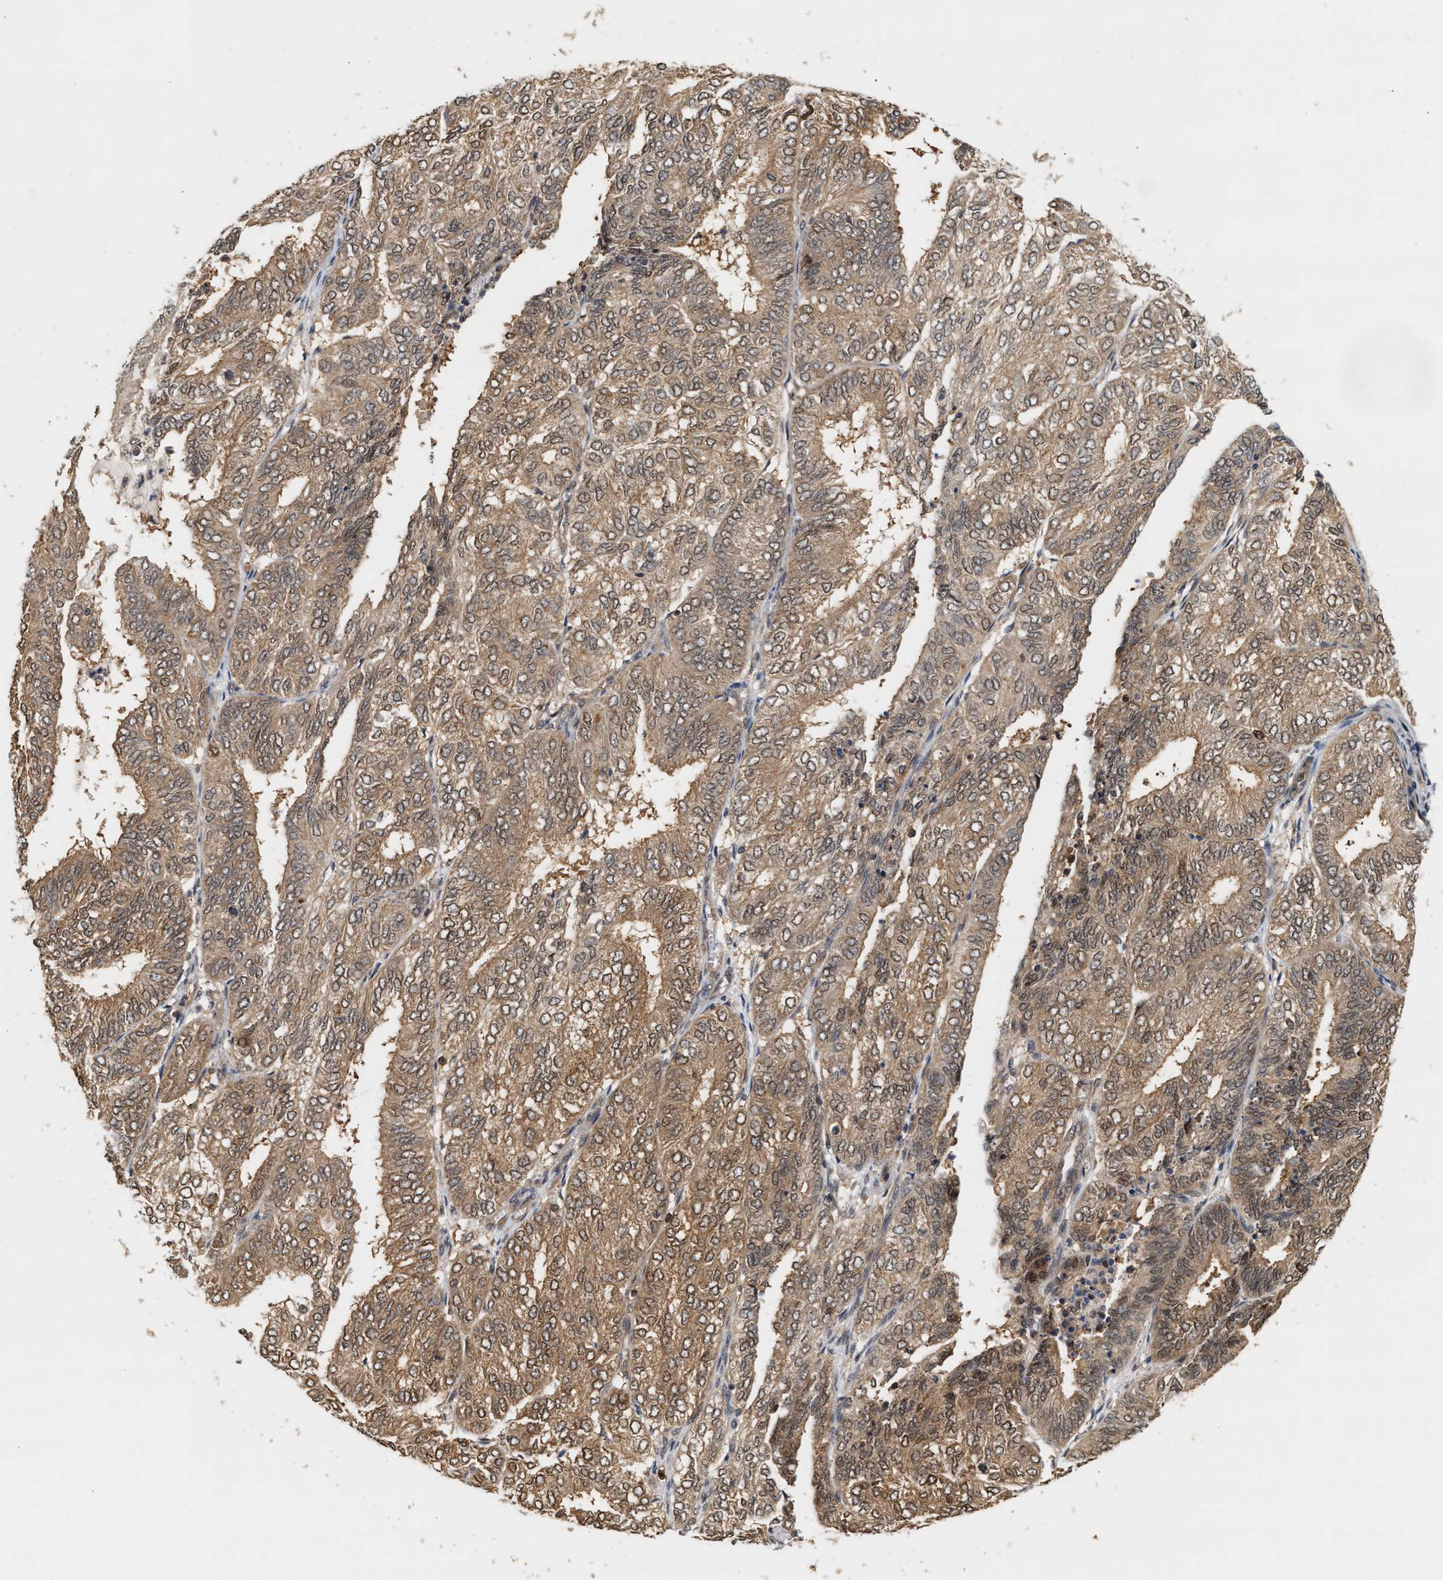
{"staining": {"intensity": "moderate", "quantity": ">75%", "location": "cytoplasmic/membranous,nuclear"}, "tissue": "endometrial cancer", "cell_type": "Tumor cells", "image_type": "cancer", "snomed": [{"axis": "morphology", "description": "Adenocarcinoma, NOS"}, {"axis": "topography", "description": "Uterus"}], "caption": "The histopathology image exhibits staining of adenocarcinoma (endometrial), revealing moderate cytoplasmic/membranous and nuclear protein staining (brown color) within tumor cells.", "gene": "ABHD5", "patient": {"sex": "female", "age": 60}}